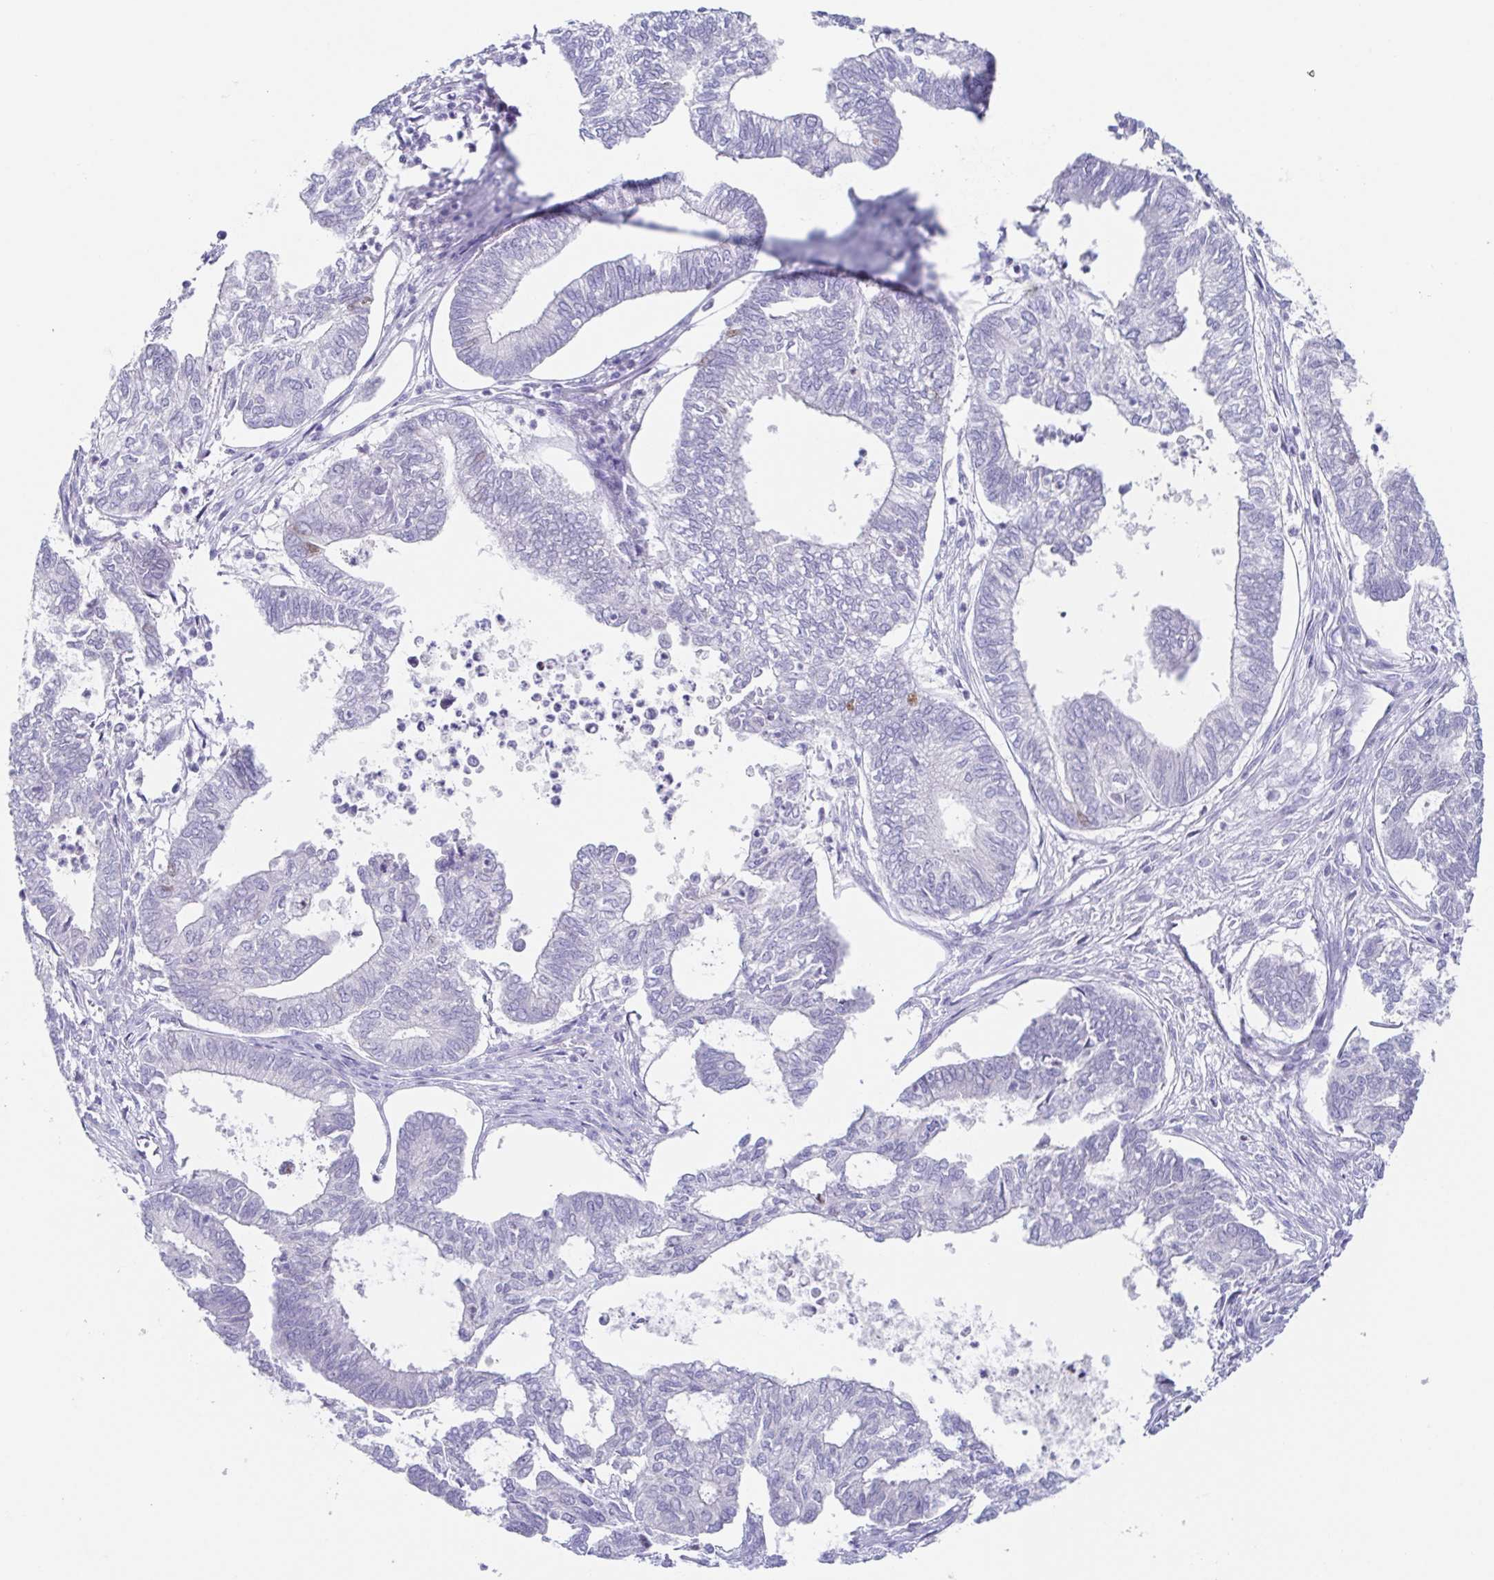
{"staining": {"intensity": "negative", "quantity": "none", "location": "none"}, "tissue": "ovarian cancer", "cell_type": "Tumor cells", "image_type": "cancer", "snomed": [{"axis": "morphology", "description": "Carcinoma, endometroid"}, {"axis": "topography", "description": "Ovary"}], "caption": "Tumor cells show no significant protein positivity in ovarian cancer. Brightfield microscopy of immunohistochemistry stained with DAB (brown) and hematoxylin (blue), captured at high magnification.", "gene": "HTR2A", "patient": {"sex": "female", "age": 64}}